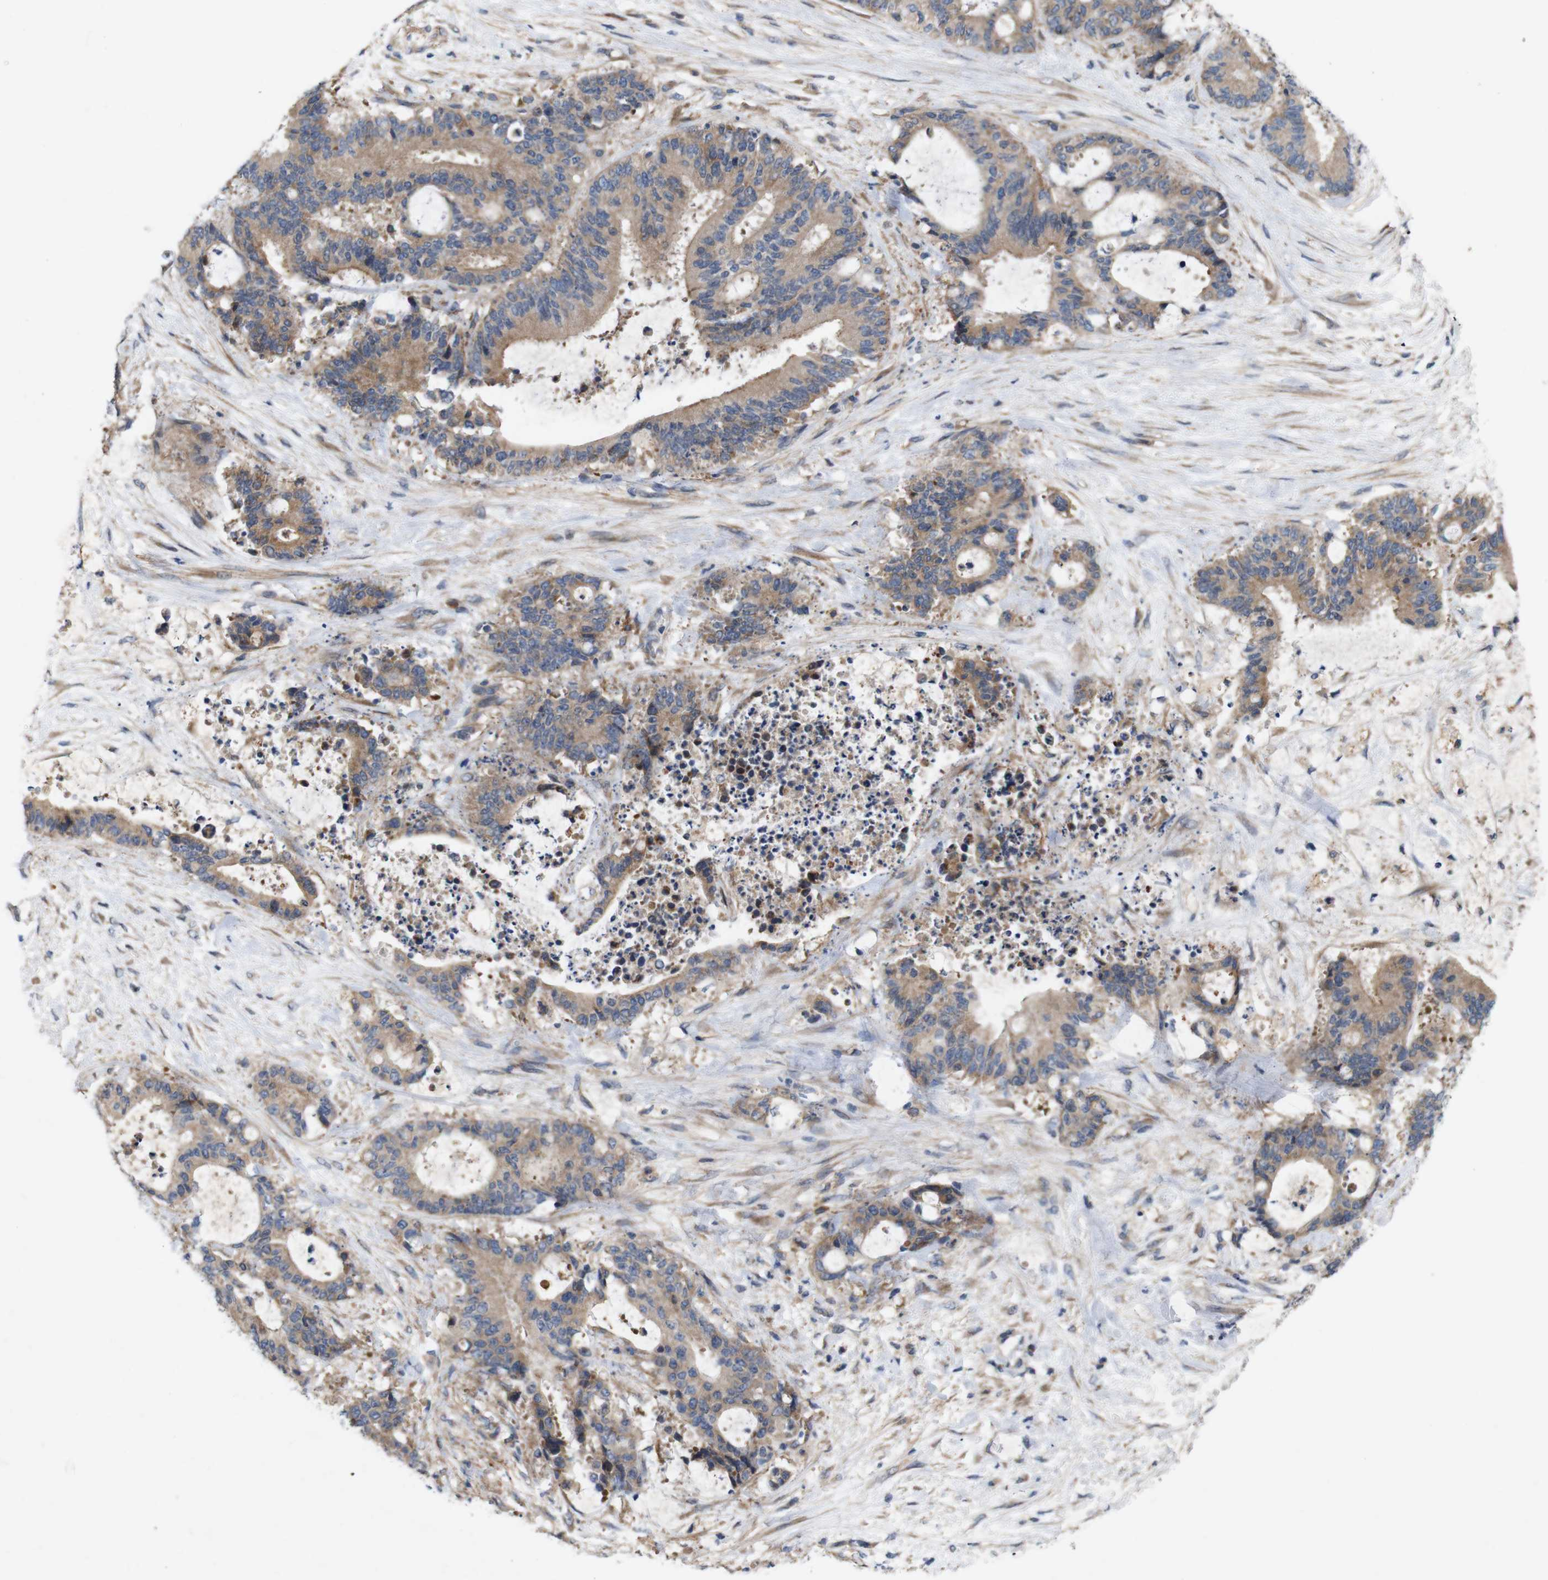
{"staining": {"intensity": "weak", "quantity": ">75%", "location": "cytoplasmic/membranous"}, "tissue": "liver cancer", "cell_type": "Tumor cells", "image_type": "cancer", "snomed": [{"axis": "morphology", "description": "Normal tissue, NOS"}, {"axis": "morphology", "description": "Cholangiocarcinoma"}, {"axis": "topography", "description": "Liver"}, {"axis": "topography", "description": "Peripheral nerve tissue"}], "caption": "Protein expression analysis of cholangiocarcinoma (liver) exhibits weak cytoplasmic/membranous positivity in approximately >75% of tumor cells. Using DAB (brown) and hematoxylin (blue) stains, captured at high magnification using brightfield microscopy.", "gene": "SIGLEC8", "patient": {"sex": "female", "age": 73}}